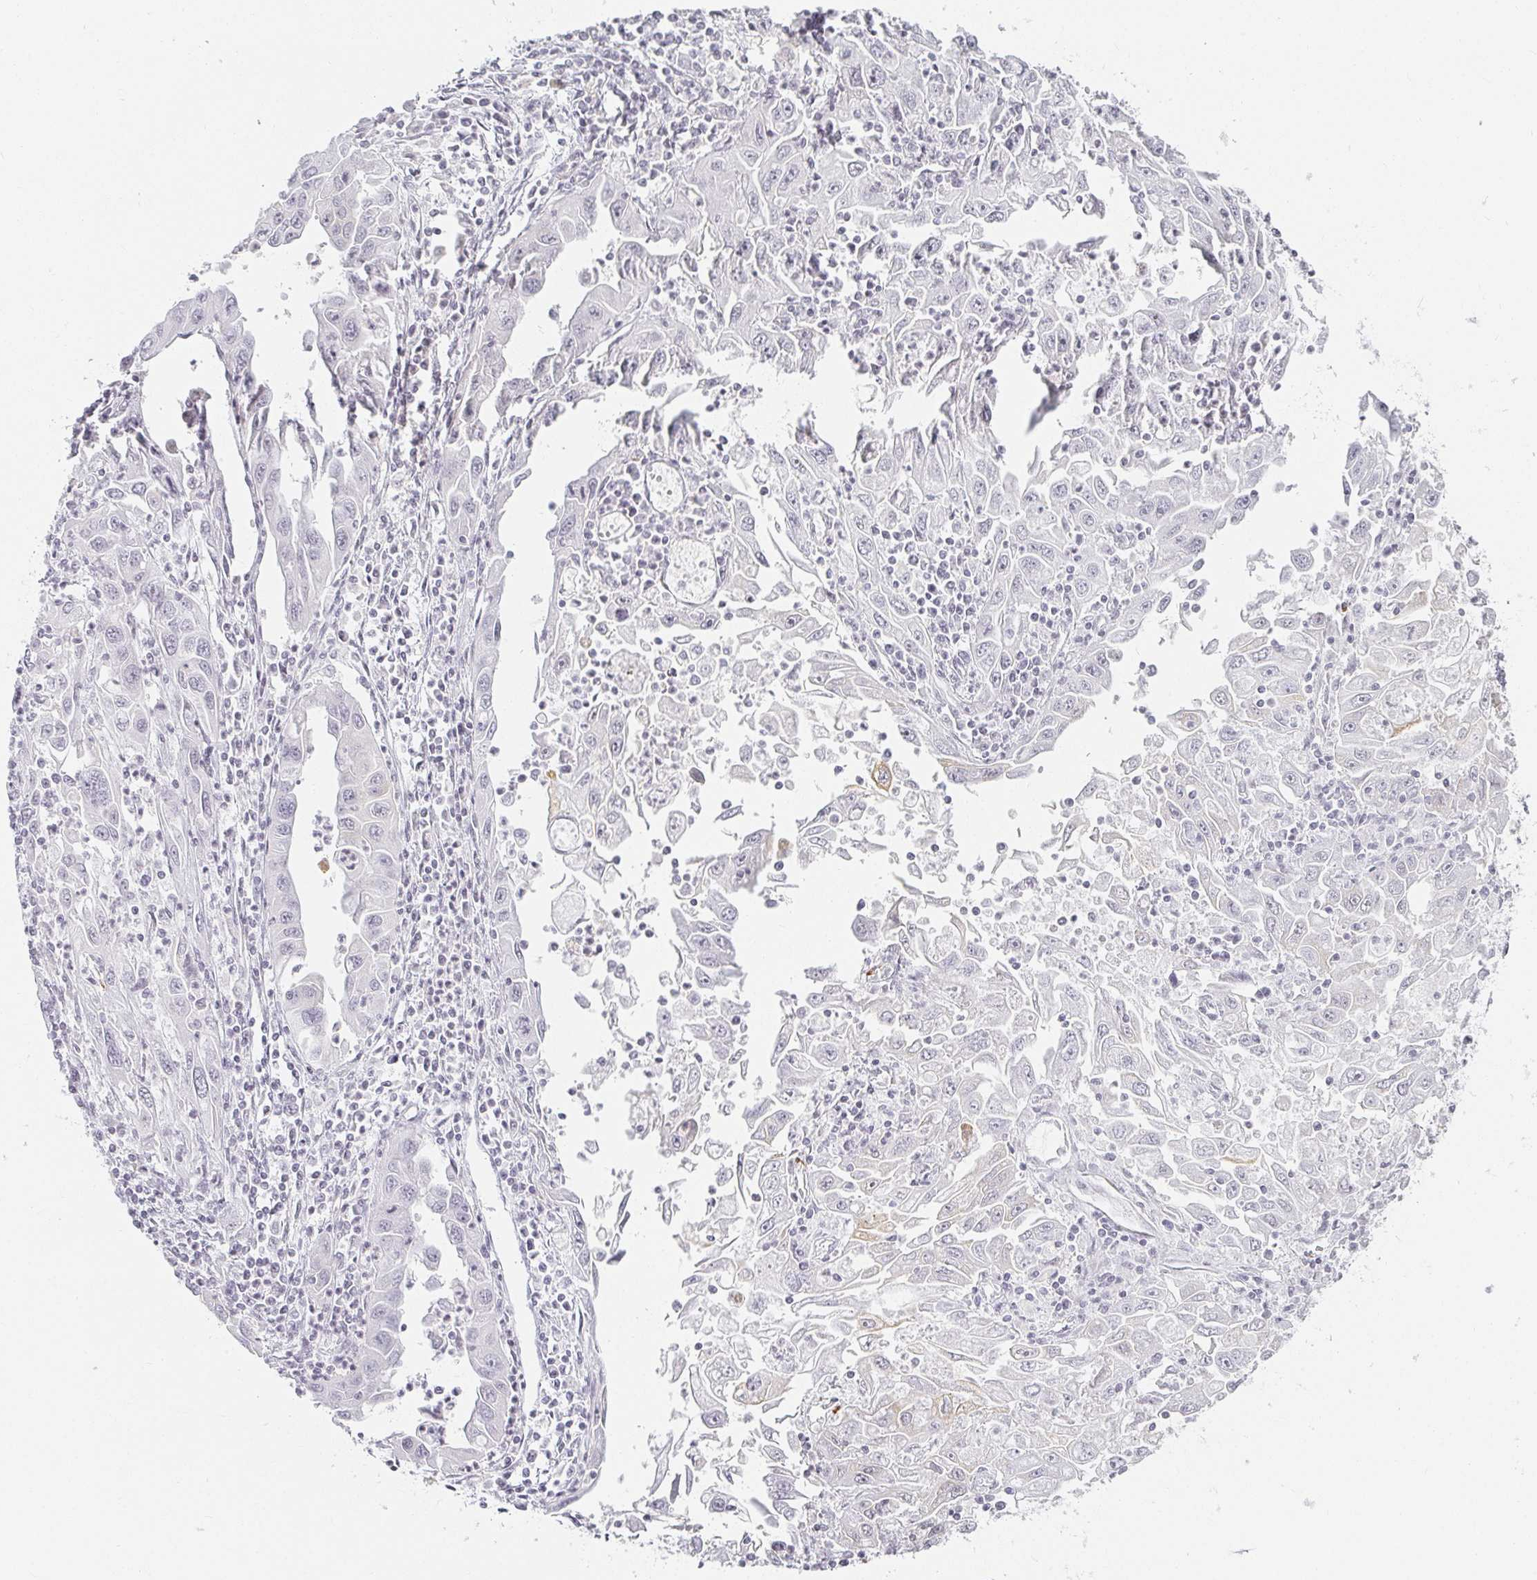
{"staining": {"intensity": "negative", "quantity": "none", "location": "none"}, "tissue": "endometrial cancer", "cell_type": "Tumor cells", "image_type": "cancer", "snomed": [{"axis": "morphology", "description": "Adenocarcinoma, NOS"}, {"axis": "topography", "description": "Uterus"}], "caption": "Tumor cells are negative for brown protein staining in endometrial cancer.", "gene": "ACAN", "patient": {"sex": "female", "age": 62}}